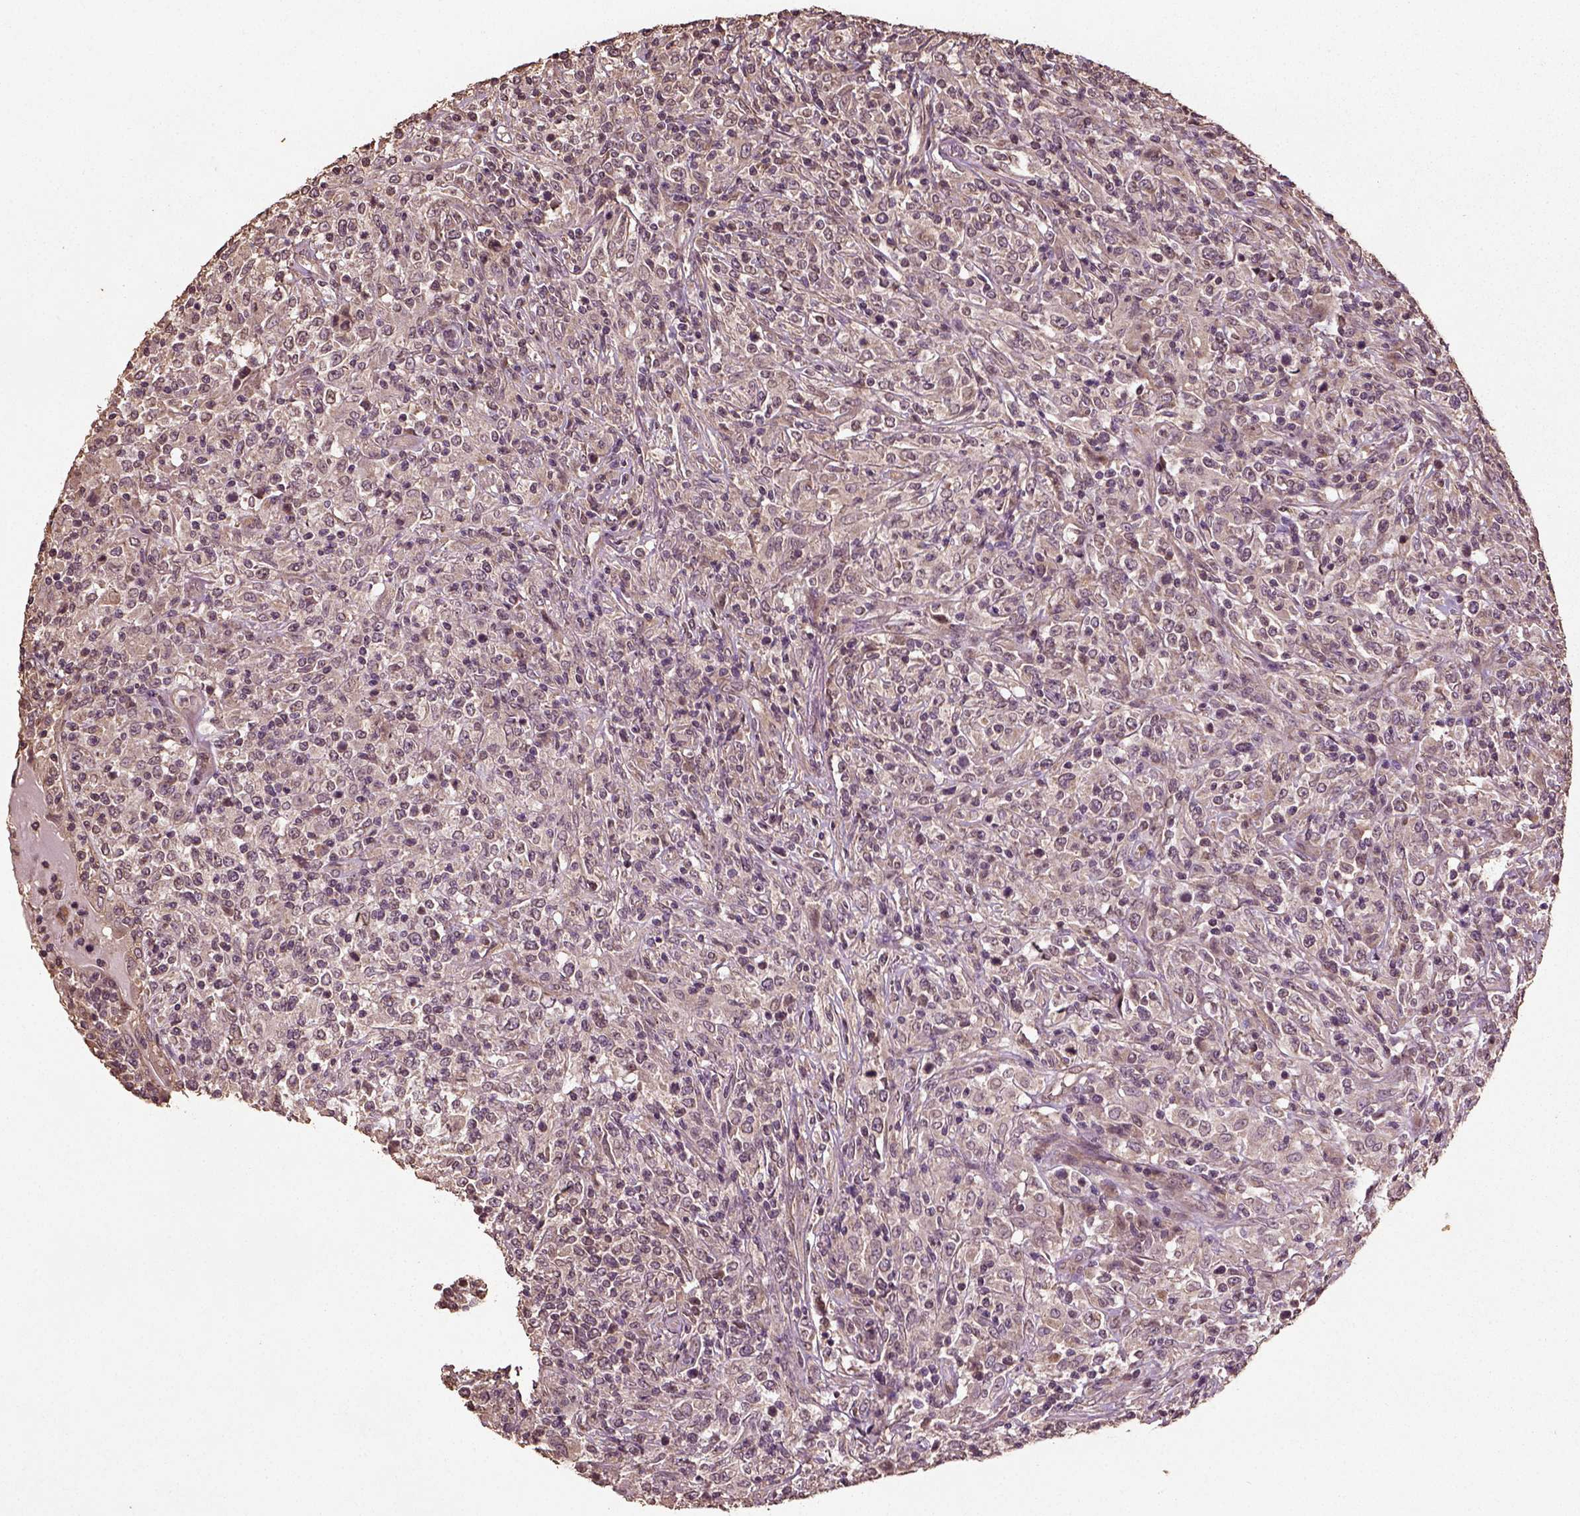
{"staining": {"intensity": "negative", "quantity": "none", "location": "none"}, "tissue": "lymphoma", "cell_type": "Tumor cells", "image_type": "cancer", "snomed": [{"axis": "morphology", "description": "Malignant lymphoma, non-Hodgkin's type, High grade"}, {"axis": "topography", "description": "Lung"}], "caption": "The micrograph exhibits no significant positivity in tumor cells of lymphoma.", "gene": "ERV3-1", "patient": {"sex": "male", "age": 79}}